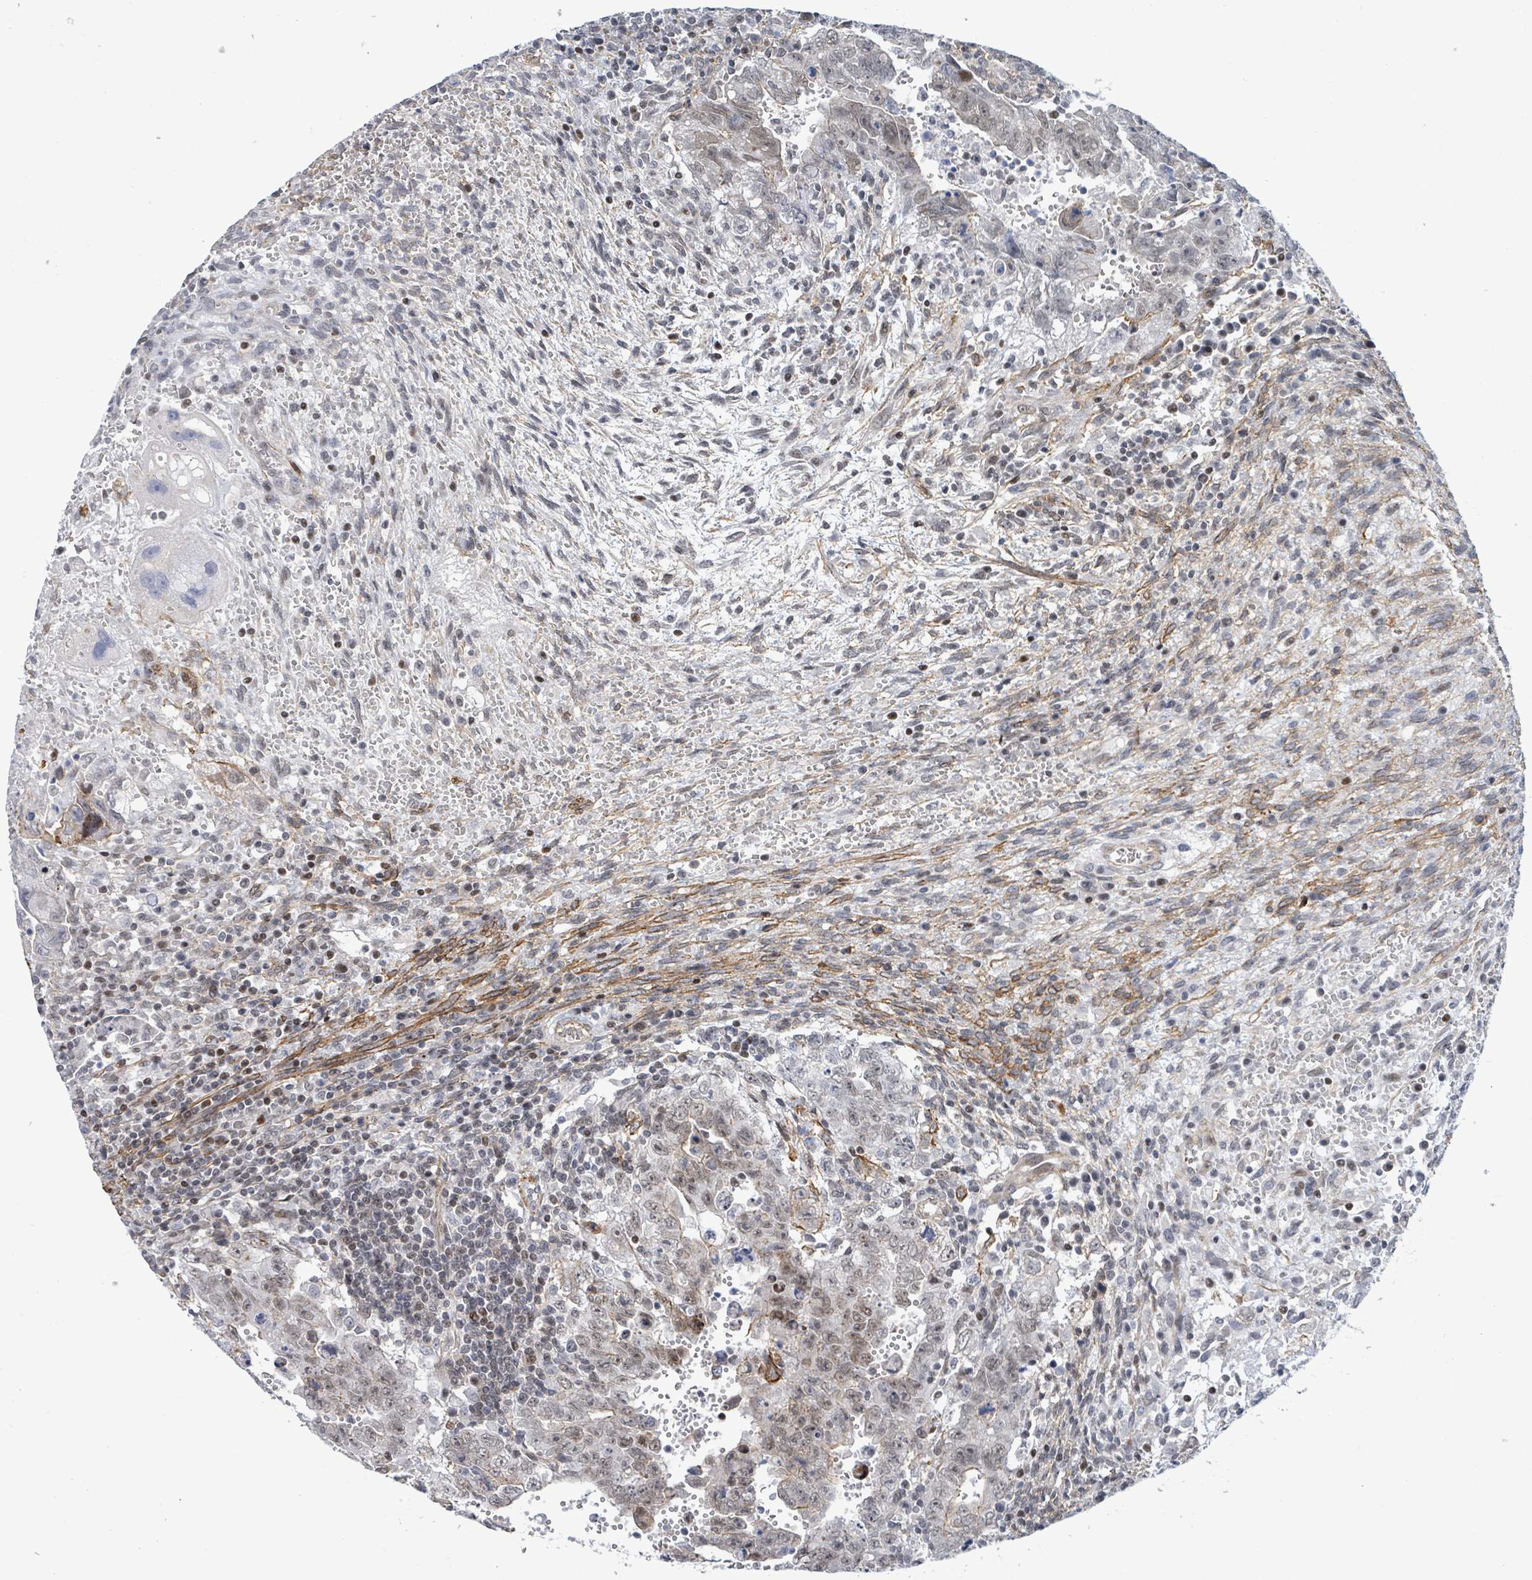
{"staining": {"intensity": "moderate", "quantity": "<25%", "location": "cytoplasmic/membranous"}, "tissue": "testis cancer", "cell_type": "Tumor cells", "image_type": "cancer", "snomed": [{"axis": "morphology", "description": "Carcinoma, Embryonal, NOS"}, {"axis": "topography", "description": "Testis"}], "caption": "Immunohistochemical staining of testis cancer (embryonal carcinoma) displays low levels of moderate cytoplasmic/membranous positivity in about <25% of tumor cells.", "gene": "DMRTC1B", "patient": {"sex": "male", "age": 28}}